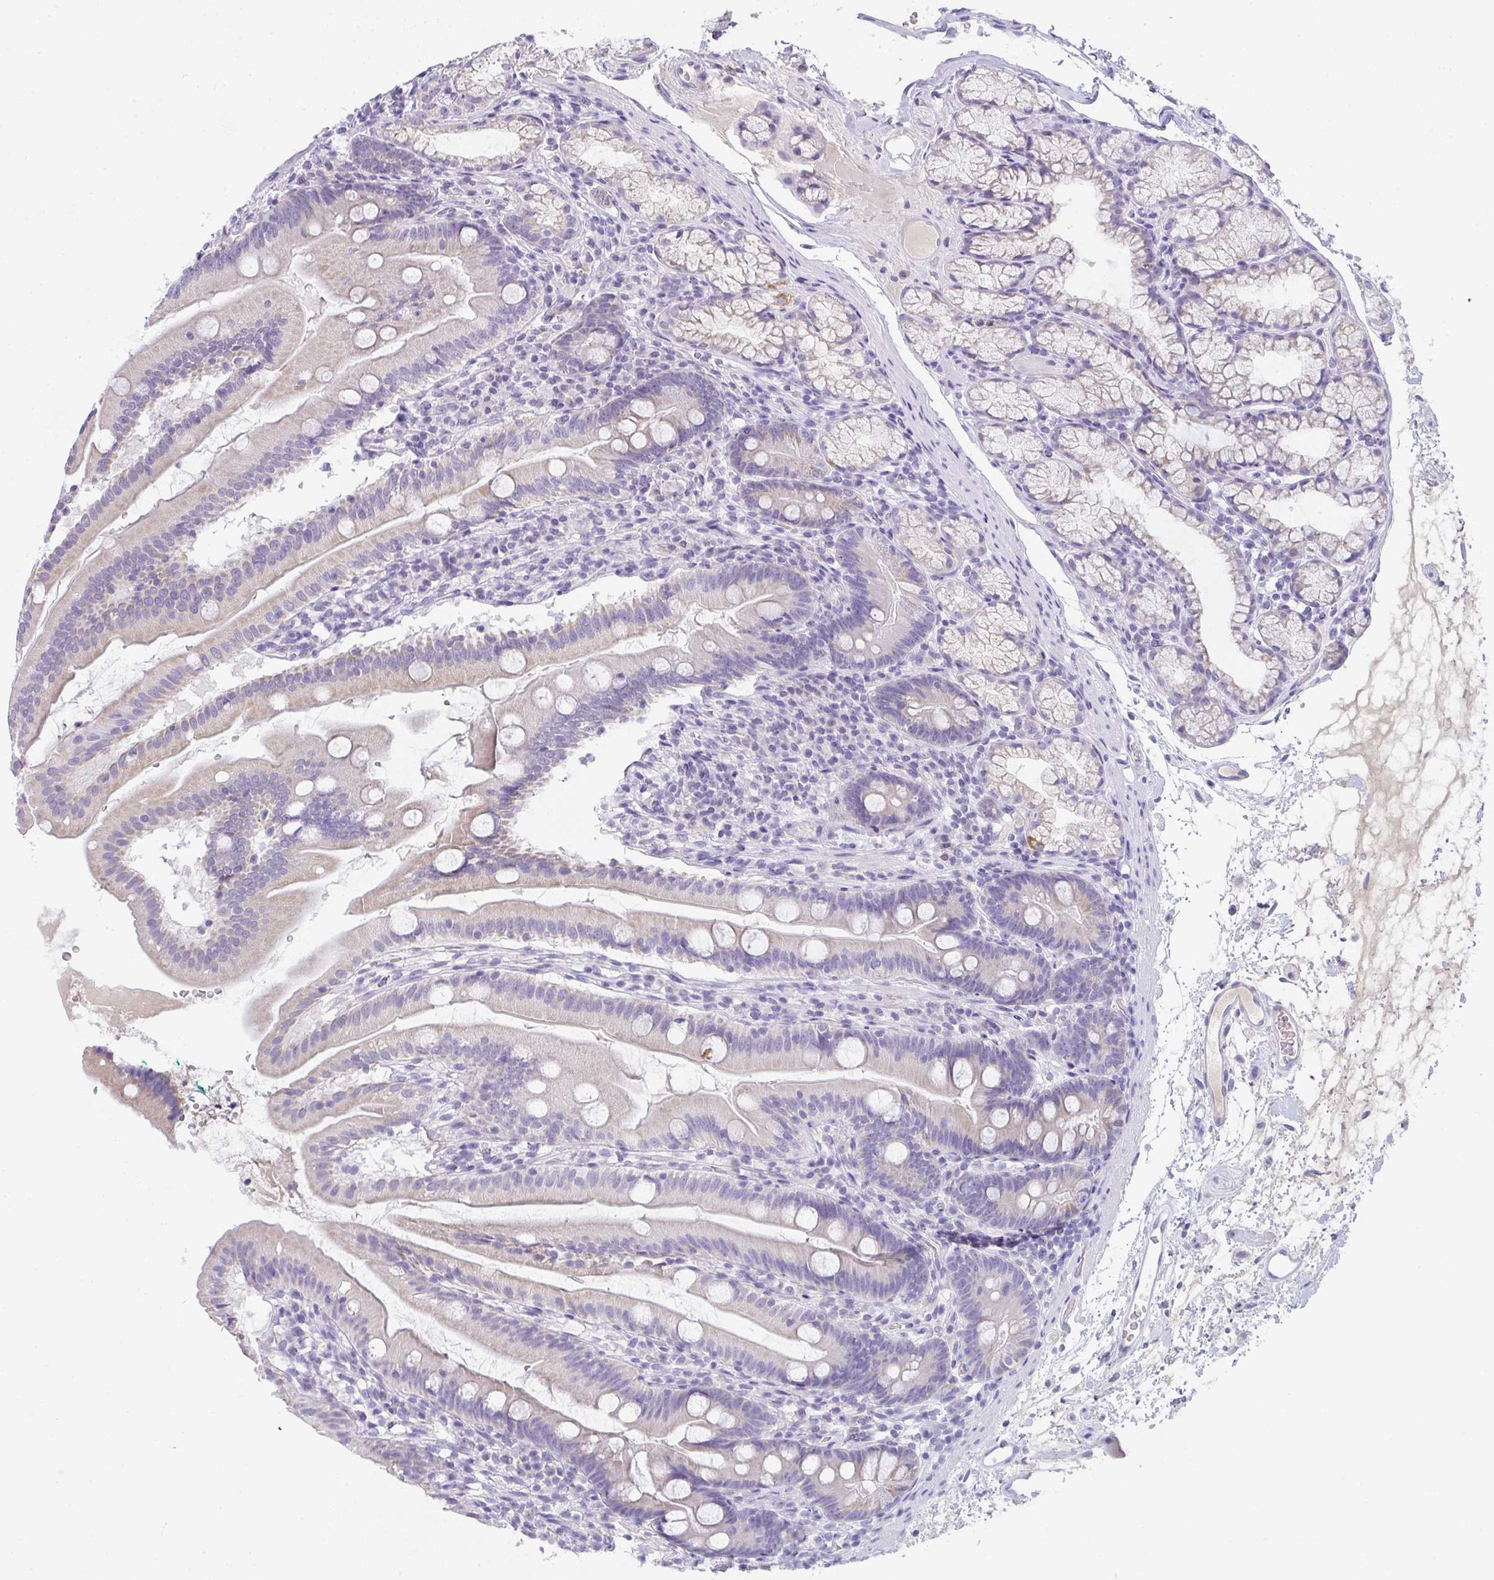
{"staining": {"intensity": "weak", "quantity": "25%-75%", "location": "cytoplasmic/membranous"}, "tissue": "duodenum", "cell_type": "Glandular cells", "image_type": "normal", "snomed": [{"axis": "morphology", "description": "Normal tissue, NOS"}, {"axis": "topography", "description": "Duodenum"}], "caption": "This image demonstrates immunohistochemistry (IHC) staining of normal human duodenum, with low weak cytoplasmic/membranous expression in approximately 25%-75% of glandular cells.", "gene": "COX7B", "patient": {"sex": "female", "age": 67}}